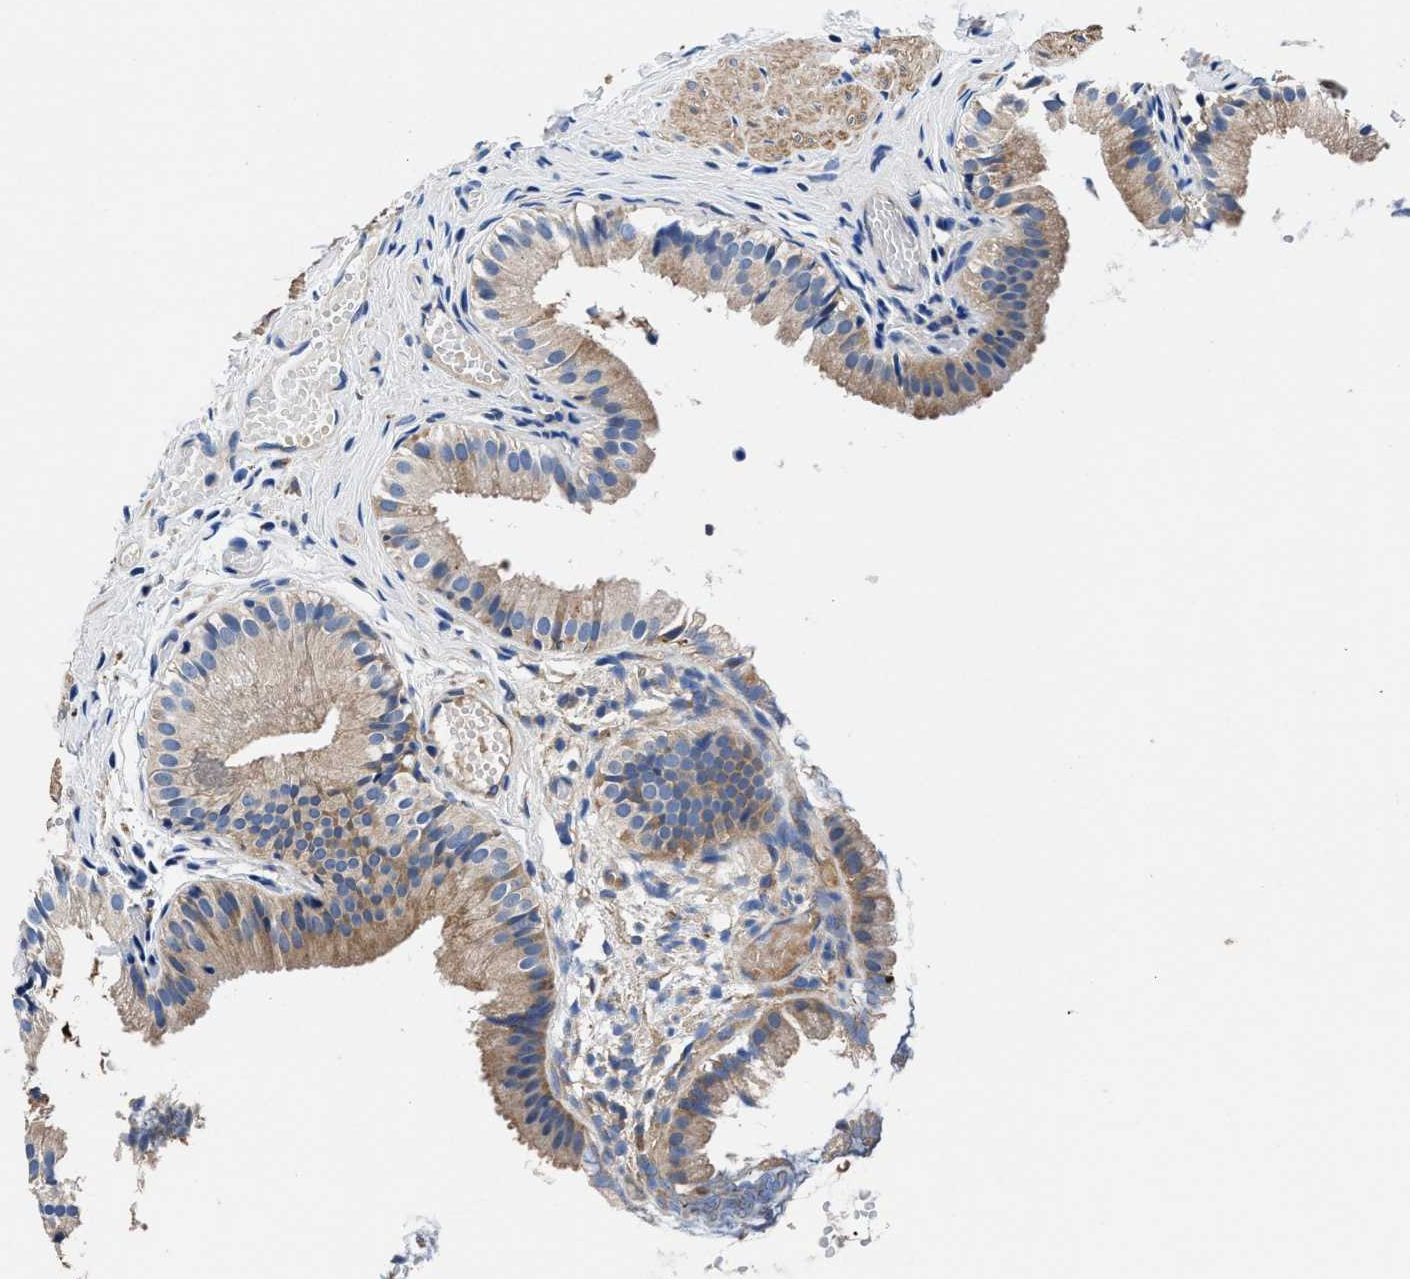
{"staining": {"intensity": "moderate", "quantity": "25%-75%", "location": "cytoplasmic/membranous"}, "tissue": "gallbladder", "cell_type": "Glandular cells", "image_type": "normal", "snomed": [{"axis": "morphology", "description": "Normal tissue, NOS"}, {"axis": "topography", "description": "Gallbladder"}], "caption": "Human gallbladder stained with a brown dye reveals moderate cytoplasmic/membranous positive staining in approximately 25%-75% of glandular cells.", "gene": "NEU1", "patient": {"sex": "female", "age": 26}}